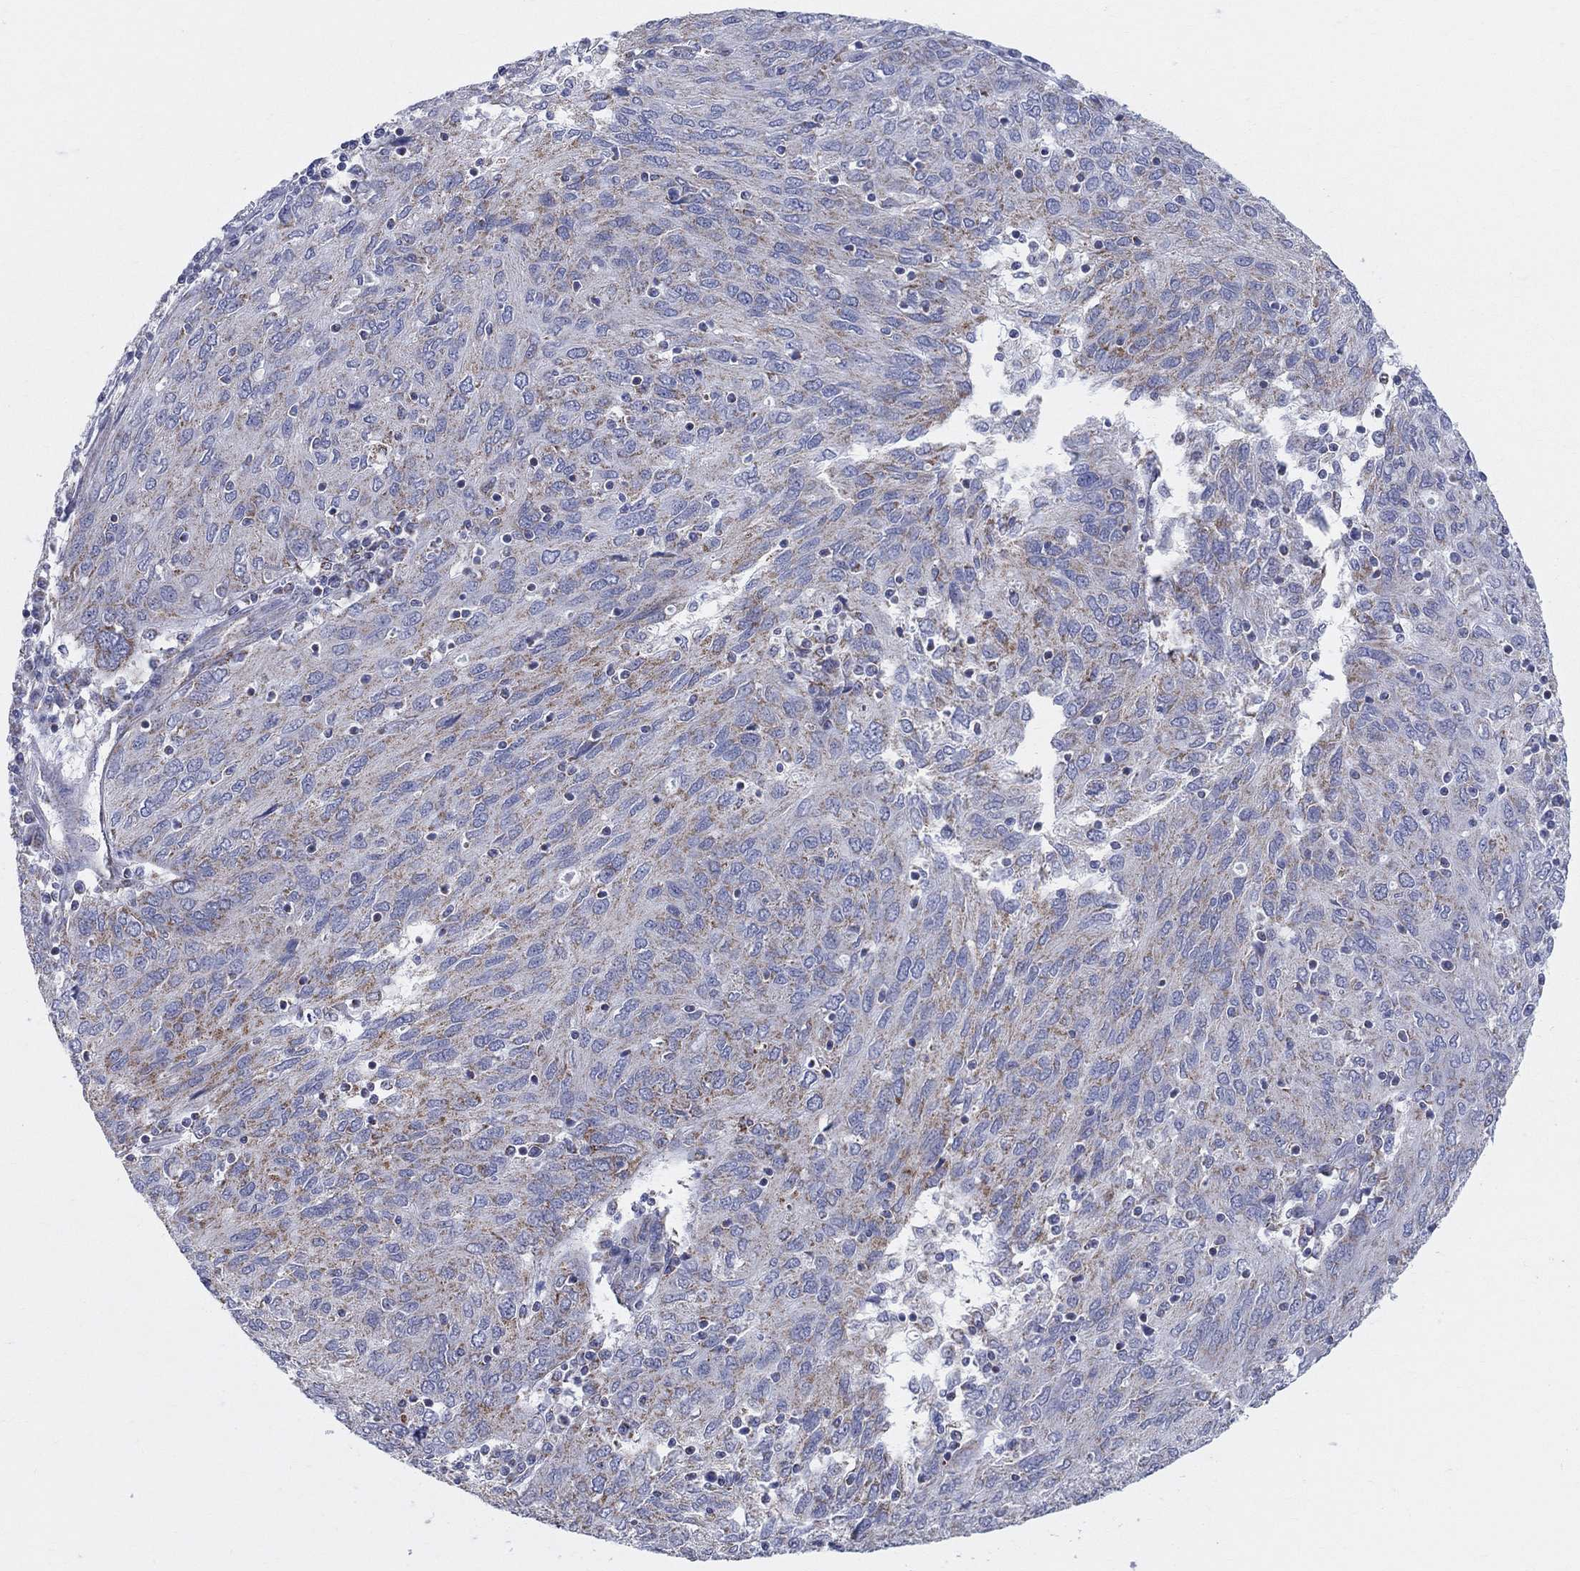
{"staining": {"intensity": "moderate", "quantity": "25%-75%", "location": "cytoplasmic/membranous"}, "tissue": "ovarian cancer", "cell_type": "Tumor cells", "image_type": "cancer", "snomed": [{"axis": "morphology", "description": "Carcinoma, endometroid"}, {"axis": "topography", "description": "Ovary"}], "caption": "Immunohistochemical staining of ovarian endometroid carcinoma demonstrates moderate cytoplasmic/membranous protein expression in about 25%-75% of tumor cells. The protein of interest is stained brown, and the nuclei are stained in blue (DAB (3,3'-diaminobenzidine) IHC with brightfield microscopy, high magnification).", "gene": "KISS1R", "patient": {"sex": "female", "age": 50}}